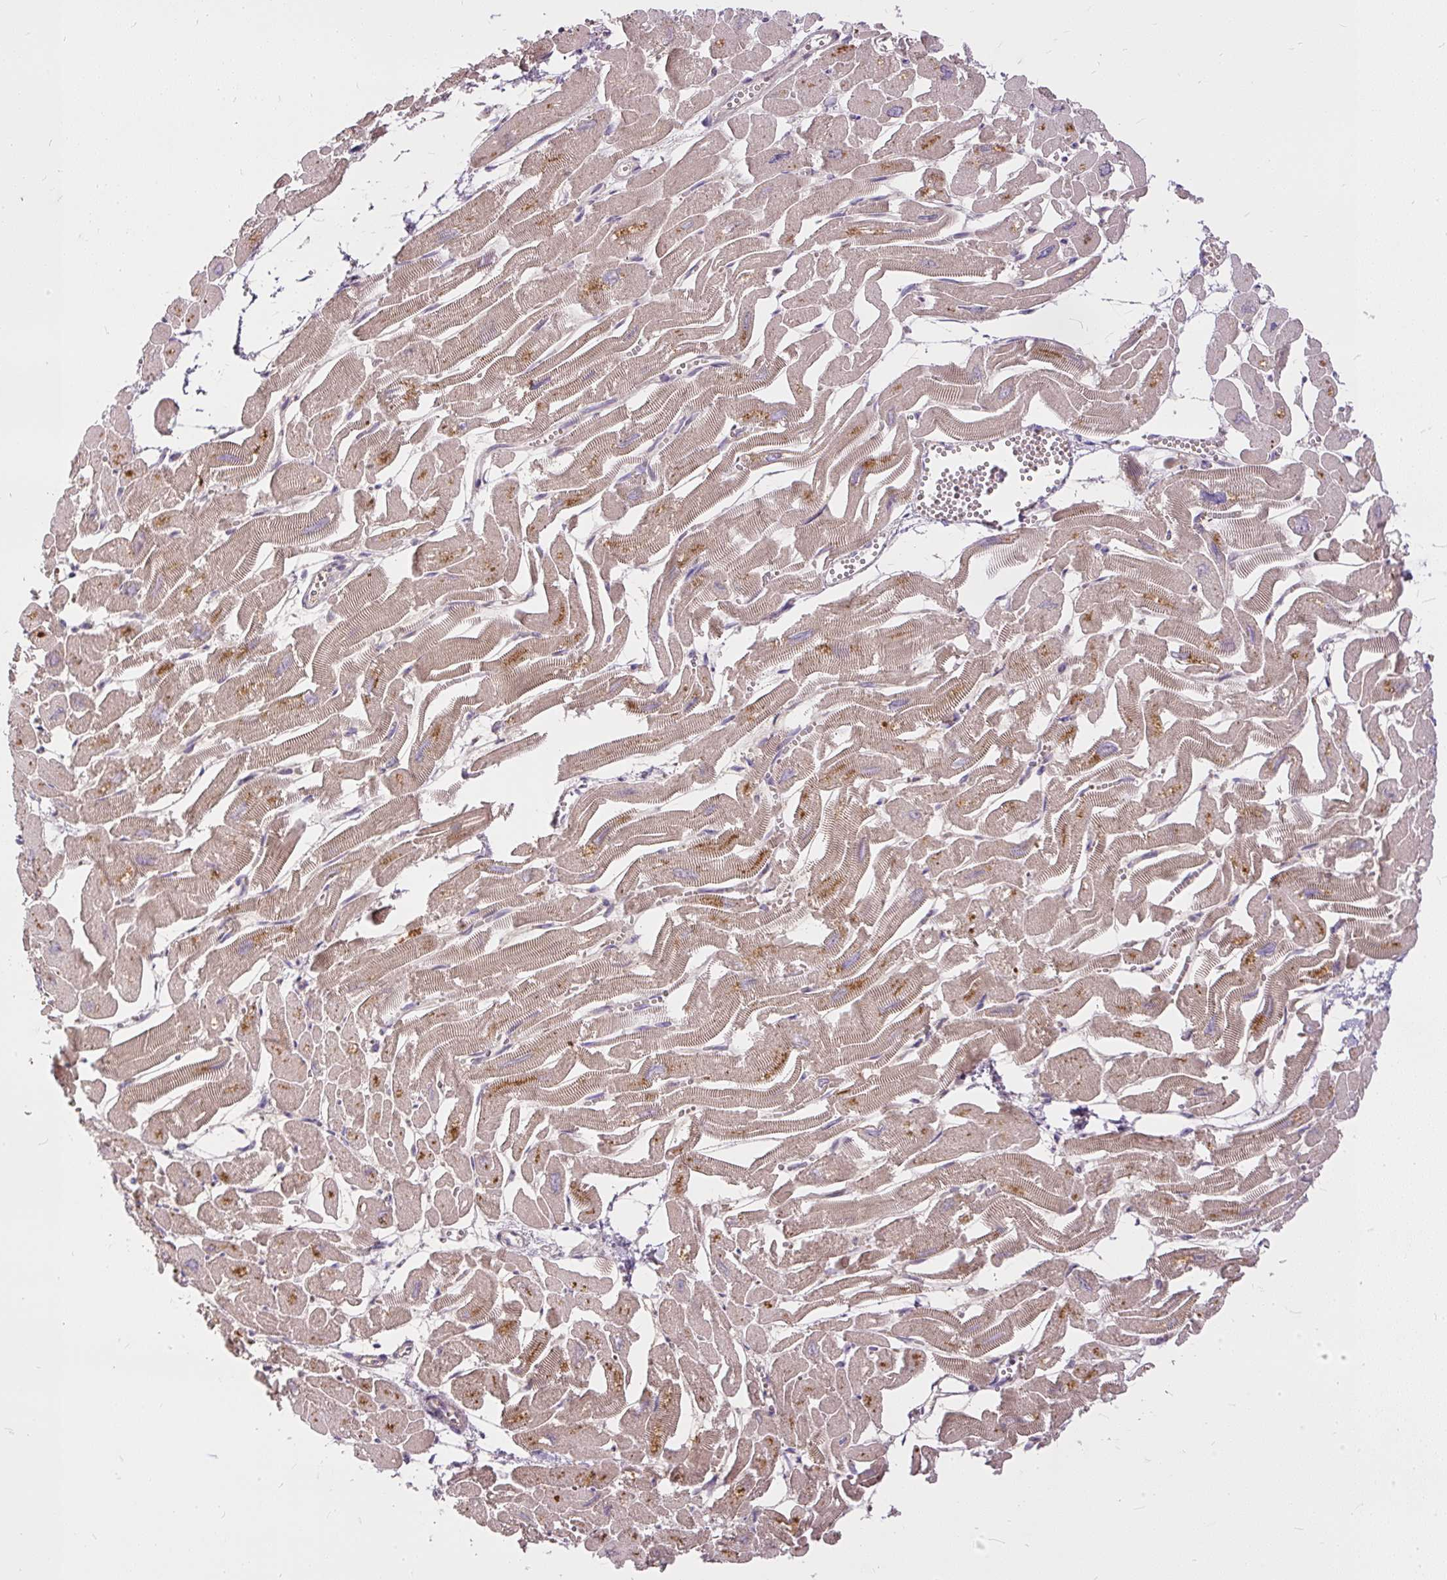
{"staining": {"intensity": "moderate", "quantity": "25%-75%", "location": "cytoplasmic/membranous"}, "tissue": "heart muscle", "cell_type": "Cardiomyocytes", "image_type": "normal", "snomed": [{"axis": "morphology", "description": "Normal tissue, NOS"}, {"axis": "topography", "description": "Heart"}], "caption": "Immunohistochemistry (IHC) (DAB (3,3'-diaminobenzidine)) staining of benign heart muscle shows moderate cytoplasmic/membranous protein staining in about 25%-75% of cardiomyocytes. (DAB (3,3'-diaminobenzidine) IHC, brown staining for protein, blue staining for nuclei).", "gene": "AP5S1", "patient": {"sex": "male", "age": 54}}